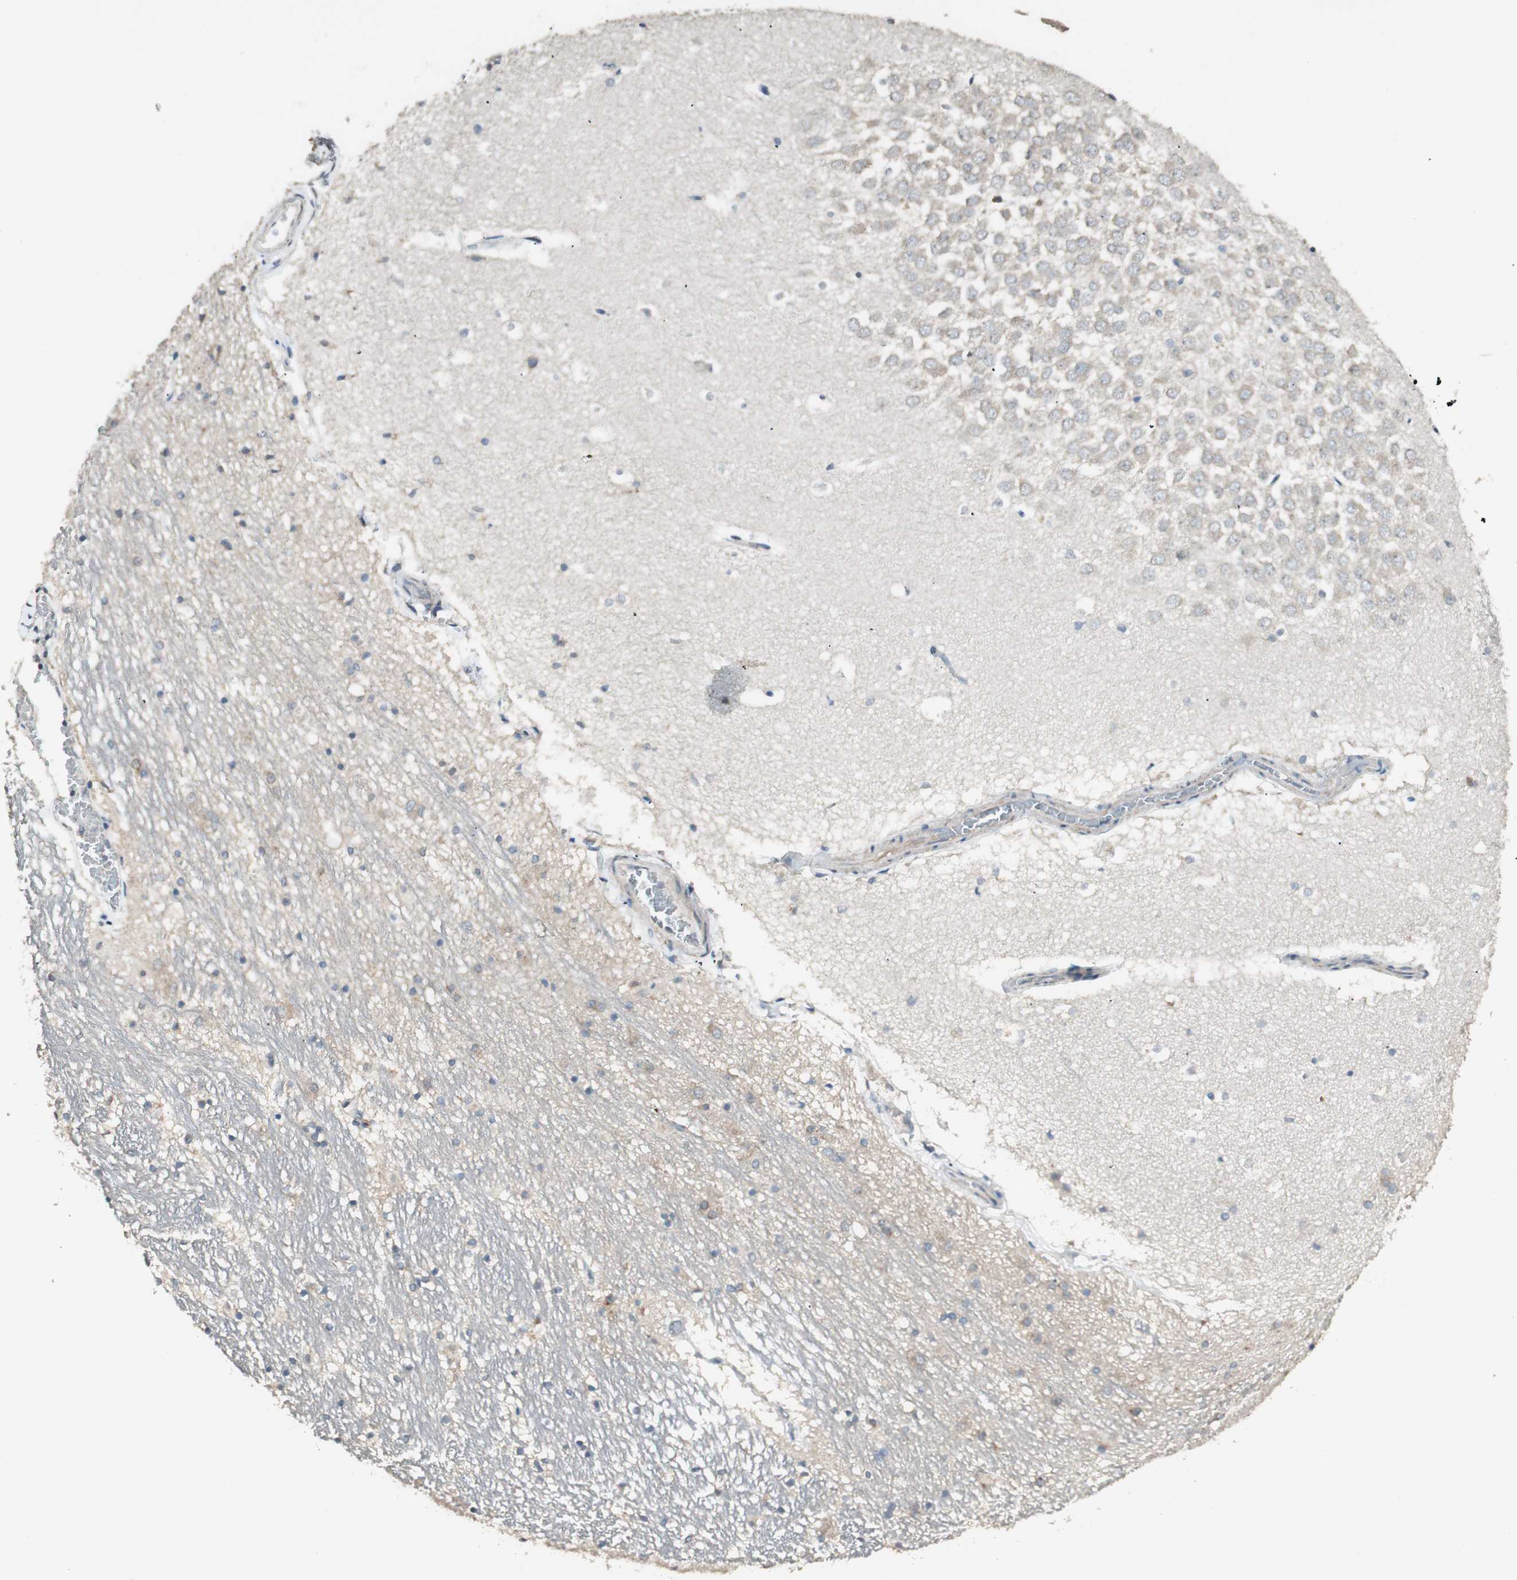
{"staining": {"intensity": "moderate", "quantity": "25%-75%", "location": "cytoplasmic/membranous"}, "tissue": "hippocampus", "cell_type": "Glial cells", "image_type": "normal", "snomed": [{"axis": "morphology", "description": "Normal tissue, NOS"}, {"axis": "topography", "description": "Hippocampus"}], "caption": "A high-resolution photomicrograph shows immunohistochemistry staining of unremarkable hippocampus, which displays moderate cytoplasmic/membranous positivity in about 25%-75% of glial cells.", "gene": "RARRES1", "patient": {"sex": "male", "age": 45}}